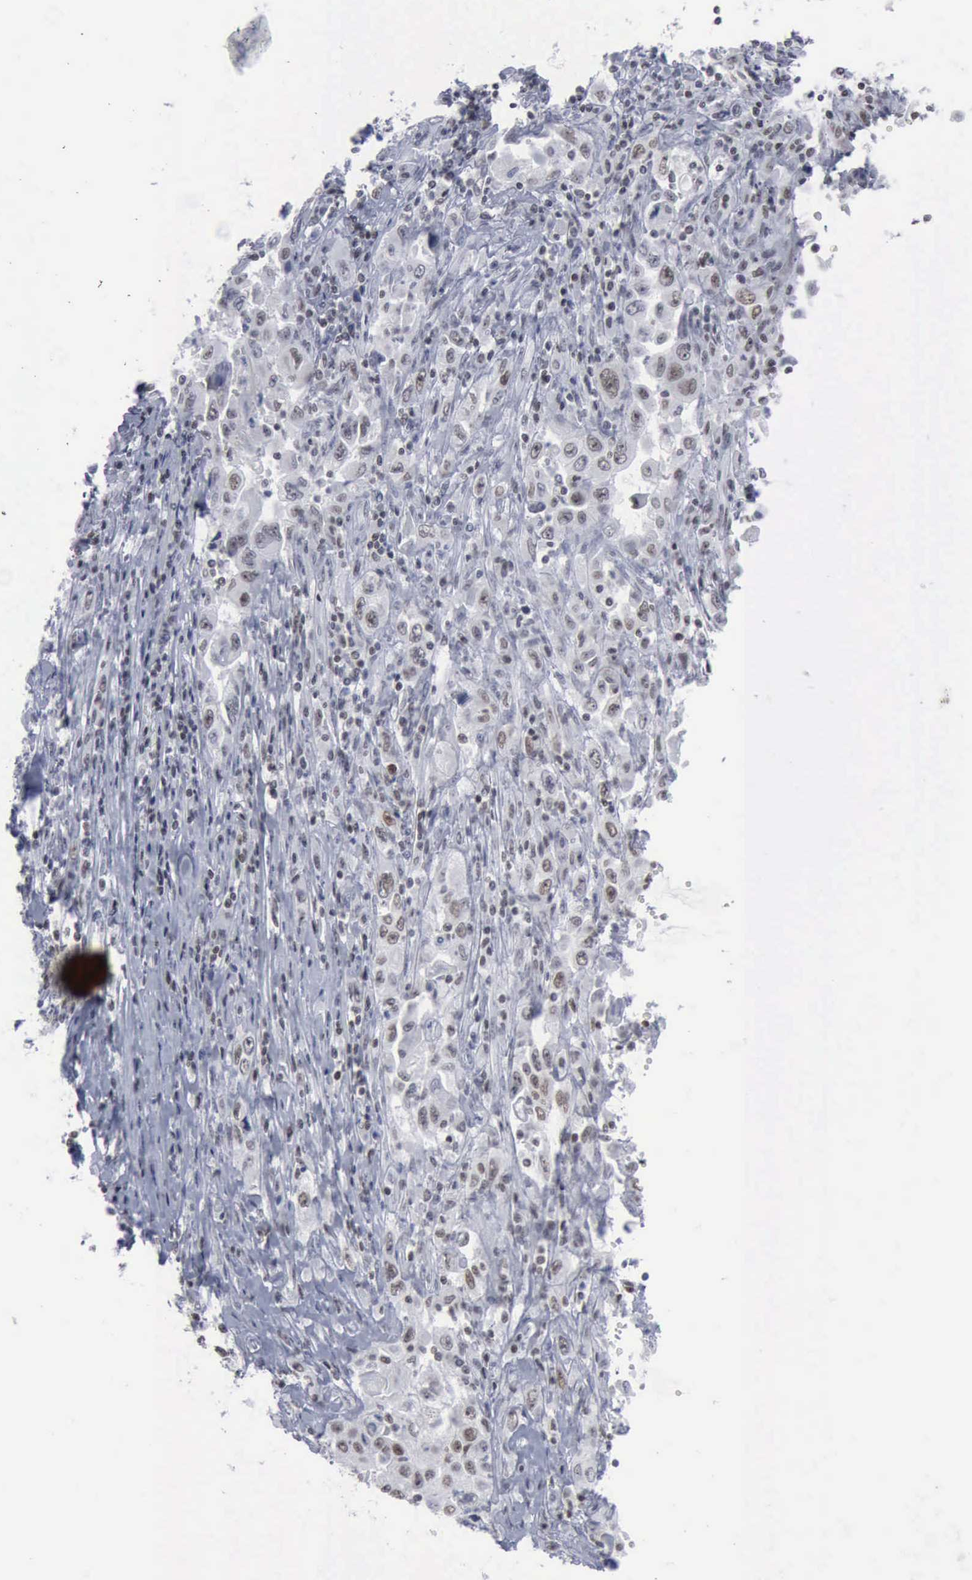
{"staining": {"intensity": "weak", "quantity": "<25%", "location": "nuclear"}, "tissue": "pancreatic cancer", "cell_type": "Tumor cells", "image_type": "cancer", "snomed": [{"axis": "morphology", "description": "Adenocarcinoma, NOS"}, {"axis": "topography", "description": "Pancreas"}], "caption": "Protein analysis of adenocarcinoma (pancreatic) displays no significant expression in tumor cells. (DAB IHC visualized using brightfield microscopy, high magnification).", "gene": "XPA", "patient": {"sex": "male", "age": 70}}